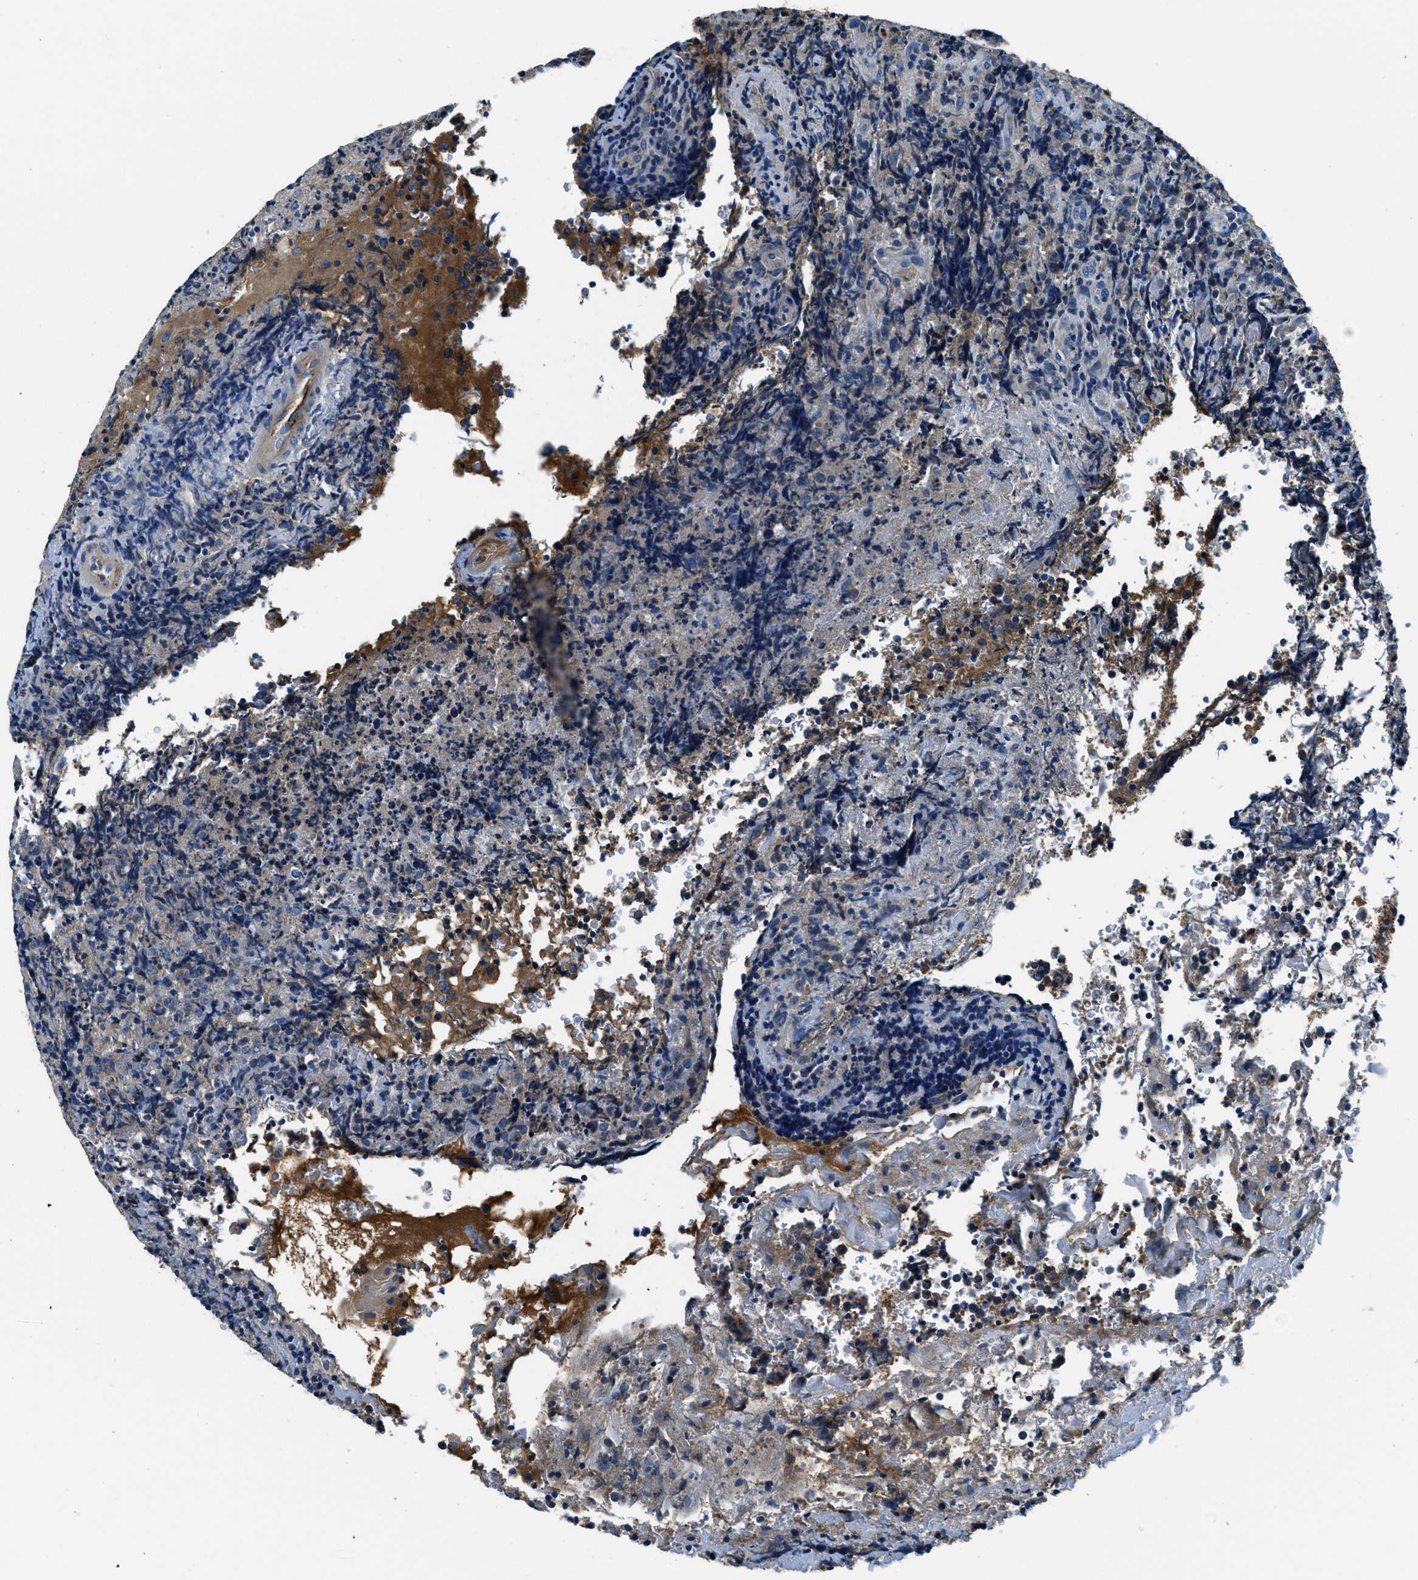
{"staining": {"intensity": "negative", "quantity": "none", "location": "none"}, "tissue": "lymphoma", "cell_type": "Tumor cells", "image_type": "cancer", "snomed": [{"axis": "morphology", "description": "Malignant lymphoma, non-Hodgkin's type, High grade"}, {"axis": "topography", "description": "Tonsil"}], "caption": "Tumor cells are negative for protein expression in human malignant lymphoma, non-Hodgkin's type (high-grade). (Immunohistochemistry, brightfield microscopy, high magnification).", "gene": "TMEM186", "patient": {"sex": "female", "age": 36}}